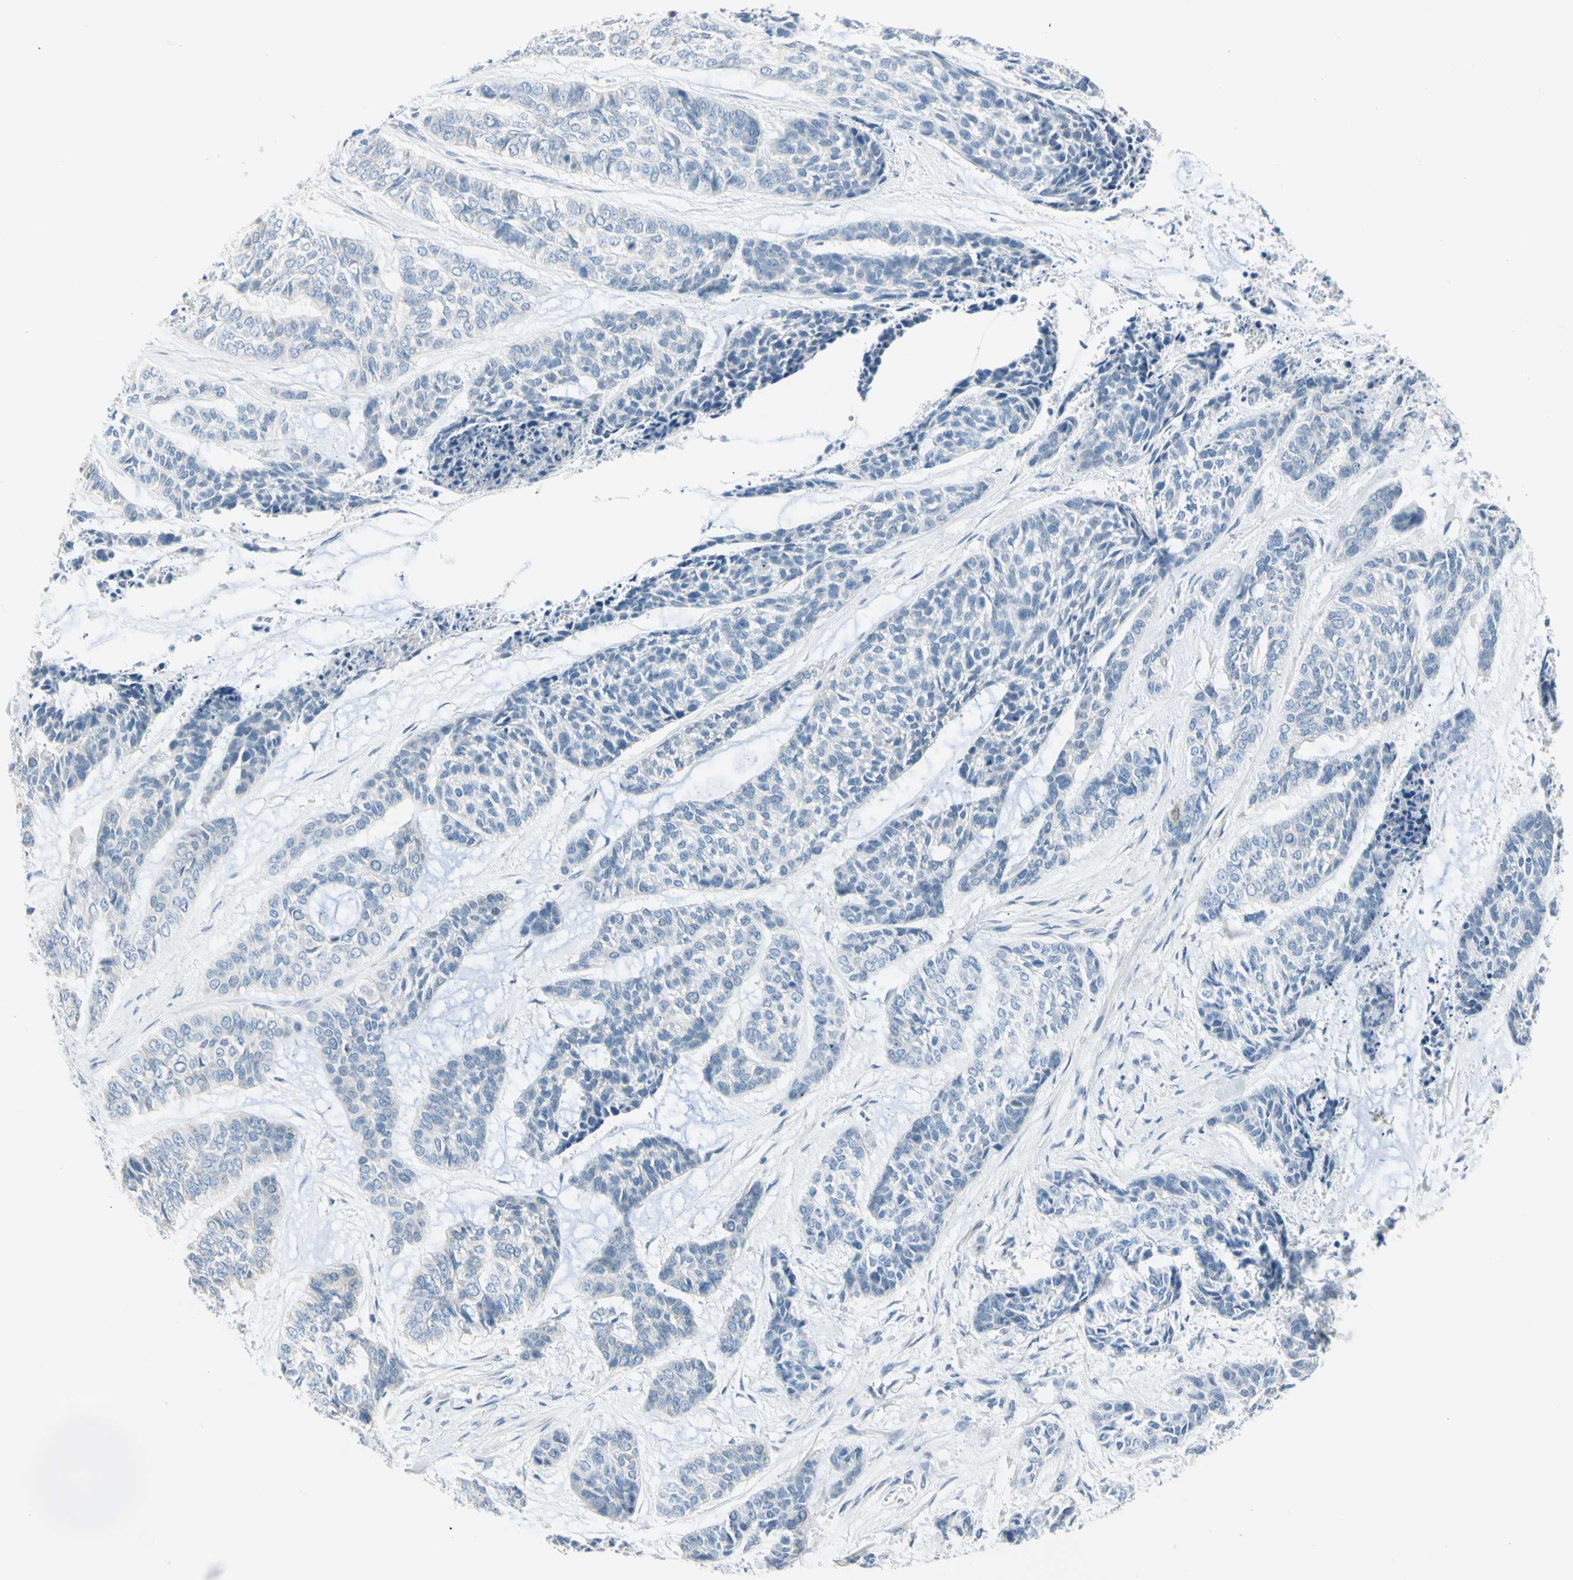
{"staining": {"intensity": "negative", "quantity": "none", "location": "none"}, "tissue": "skin cancer", "cell_type": "Tumor cells", "image_type": "cancer", "snomed": [{"axis": "morphology", "description": "Basal cell carcinoma"}, {"axis": "topography", "description": "Skin"}], "caption": "Tumor cells show no significant protein staining in skin cancer (basal cell carcinoma). Brightfield microscopy of IHC stained with DAB (brown) and hematoxylin (blue), captured at high magnification.", "gene": "DCT", "patient": {"sex": "female", "age": 64}}